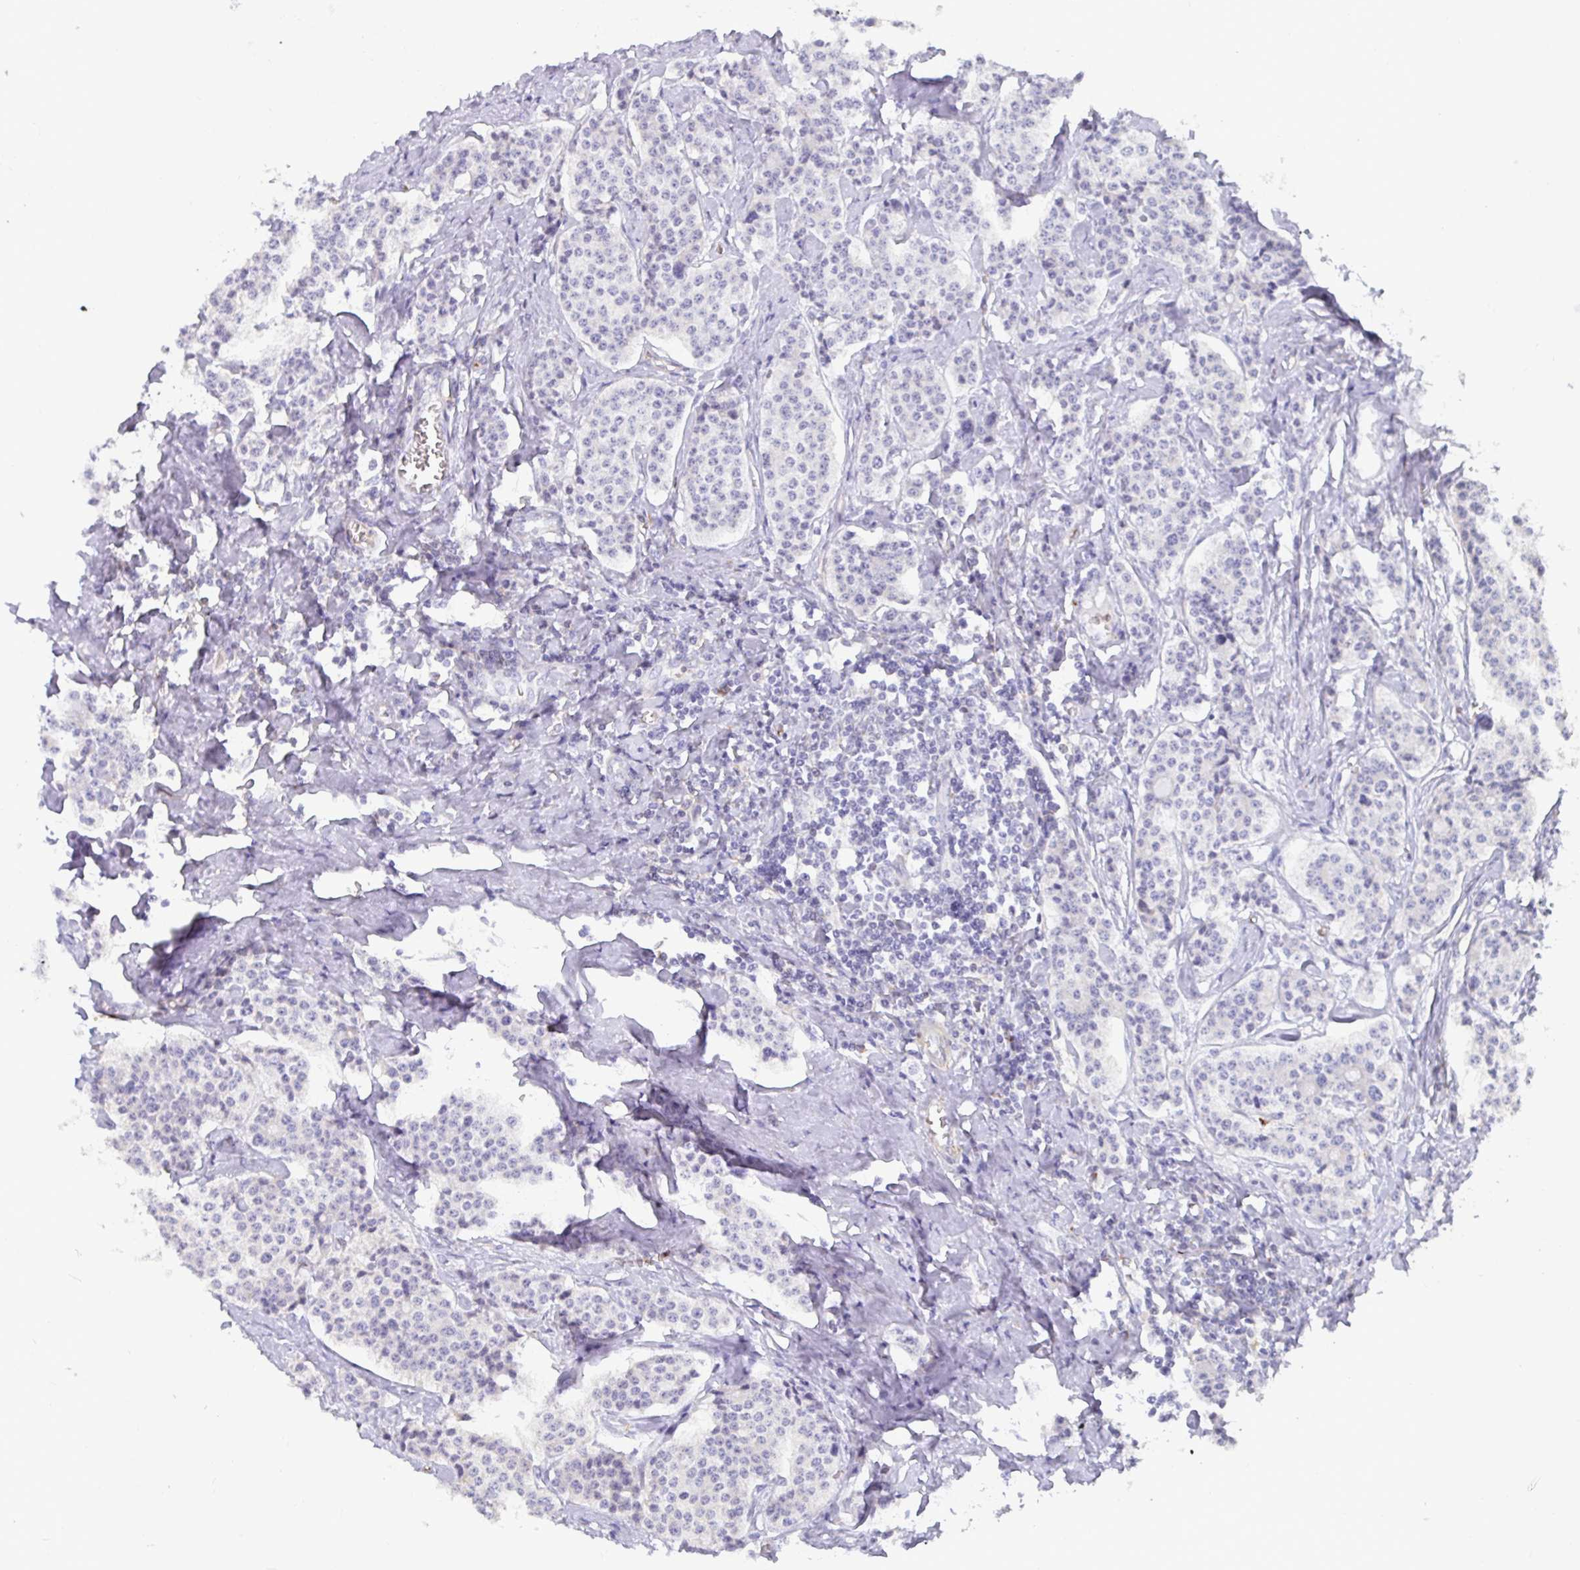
{"staining": {"intensity": "negative", "quantity": "none", "location": "none"}, "tissue": "carcinoid", "cell_type": "Tumor cells", "image_type": "cancer", "snomed": [{"axis": "morphology", "description": "Carcinoid, malignant, NOS"}, {"axis": "topography", "description": "Small intestine"}], "caption": "High magnification brightfield microscopy of malignant carcinoid stained with DAB (3,3'-diaminobenzidine) (brown) and counterstained with hematoxylin (blue): tumor cells show no significant staining. (DAB (3,3'-diaminobenzidine) immunohistochemistry with hematoxylin counter stain).", "gene": "TP53I11", "patient": {"sex": "female", "age": 64}}